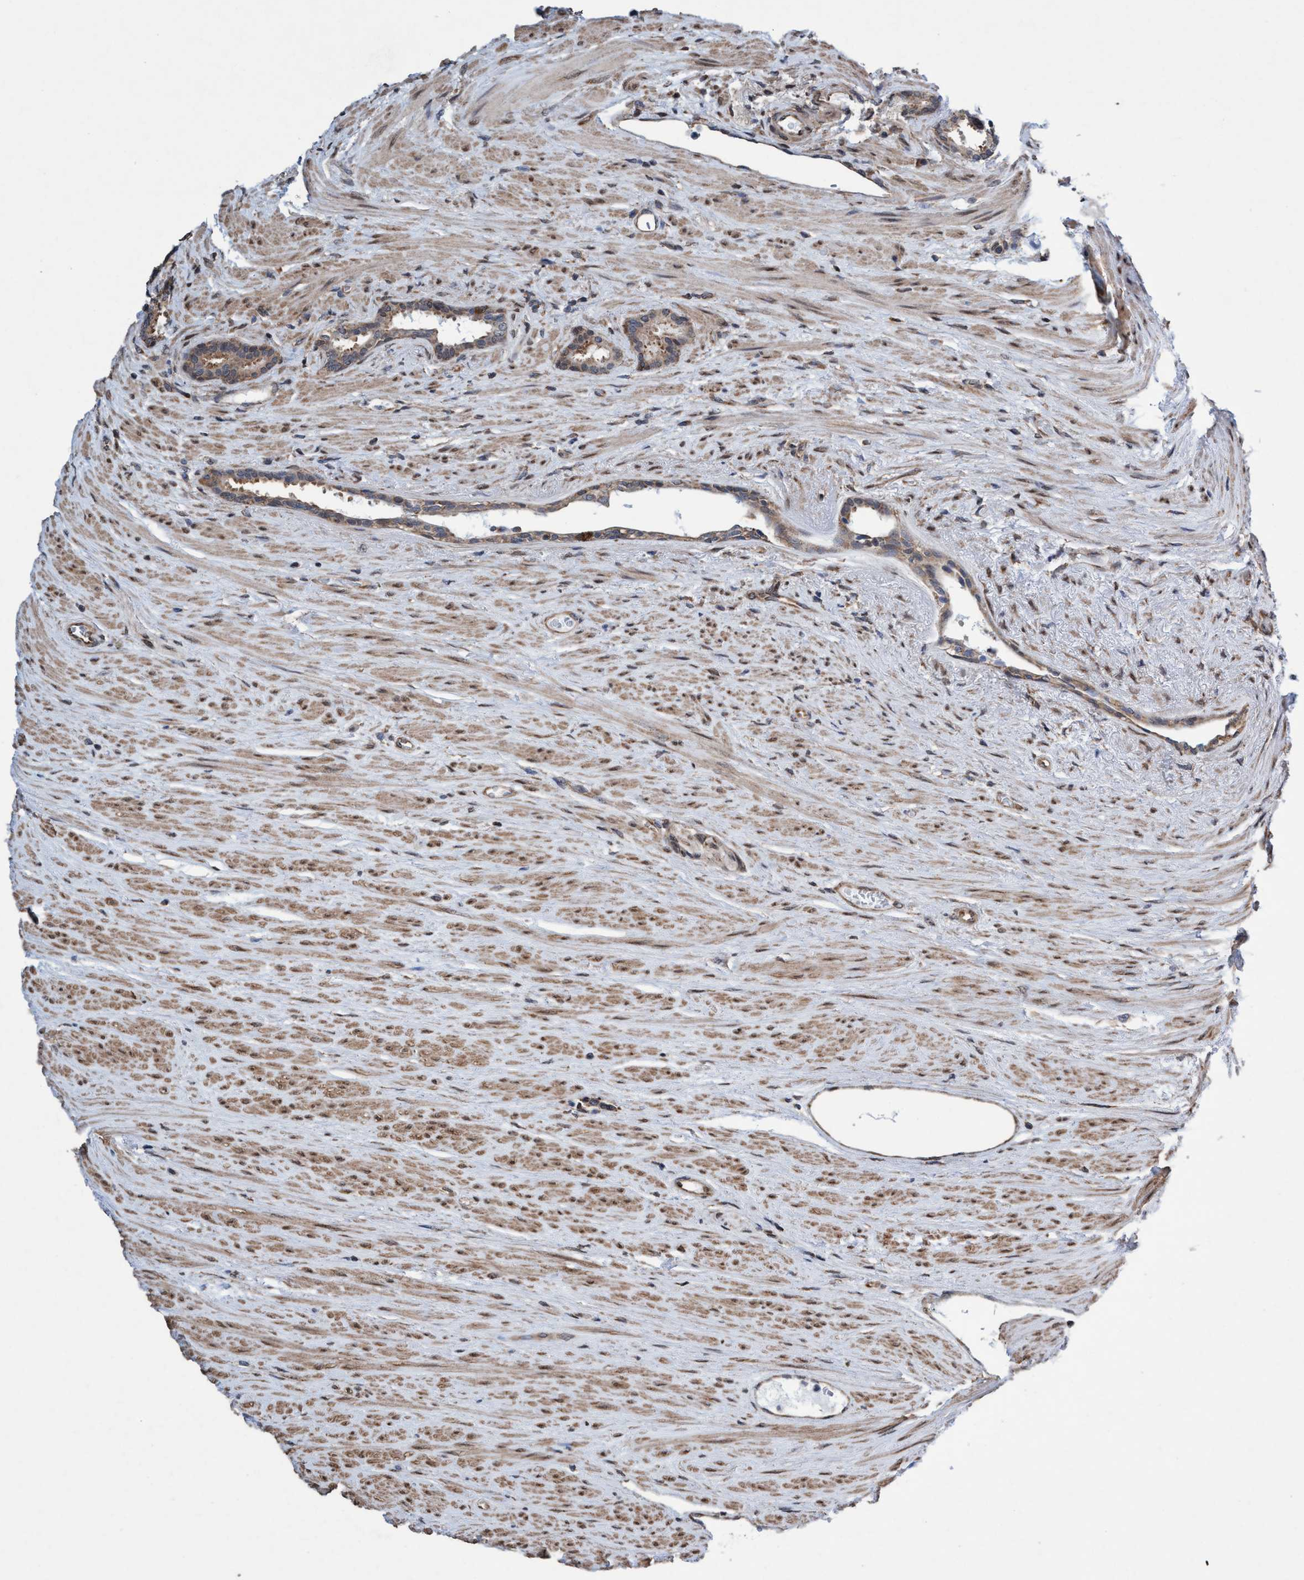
{"staining": {"intensity": "moderate", "quantity": ">75%", "location": "cytoplasmic/membranous"}, "tissue": "prostate cancer", "cell_type": "Tumor cells", "image_type": "cancer", "snomed": [{"axis": "morphology", "description": "Adenocarcinoma, High grade"}, {"axis": "topography", "description": "Prostate"}], "caption": "High-power microscopy captured an immunohistochemistry (IHC) image of prostate cancer, revealing moderate cytoplasmic/membranous expression in about >75% of tumor cells.", "gene": "METAP2", "patient": {"sex": "male", "age": 71}}